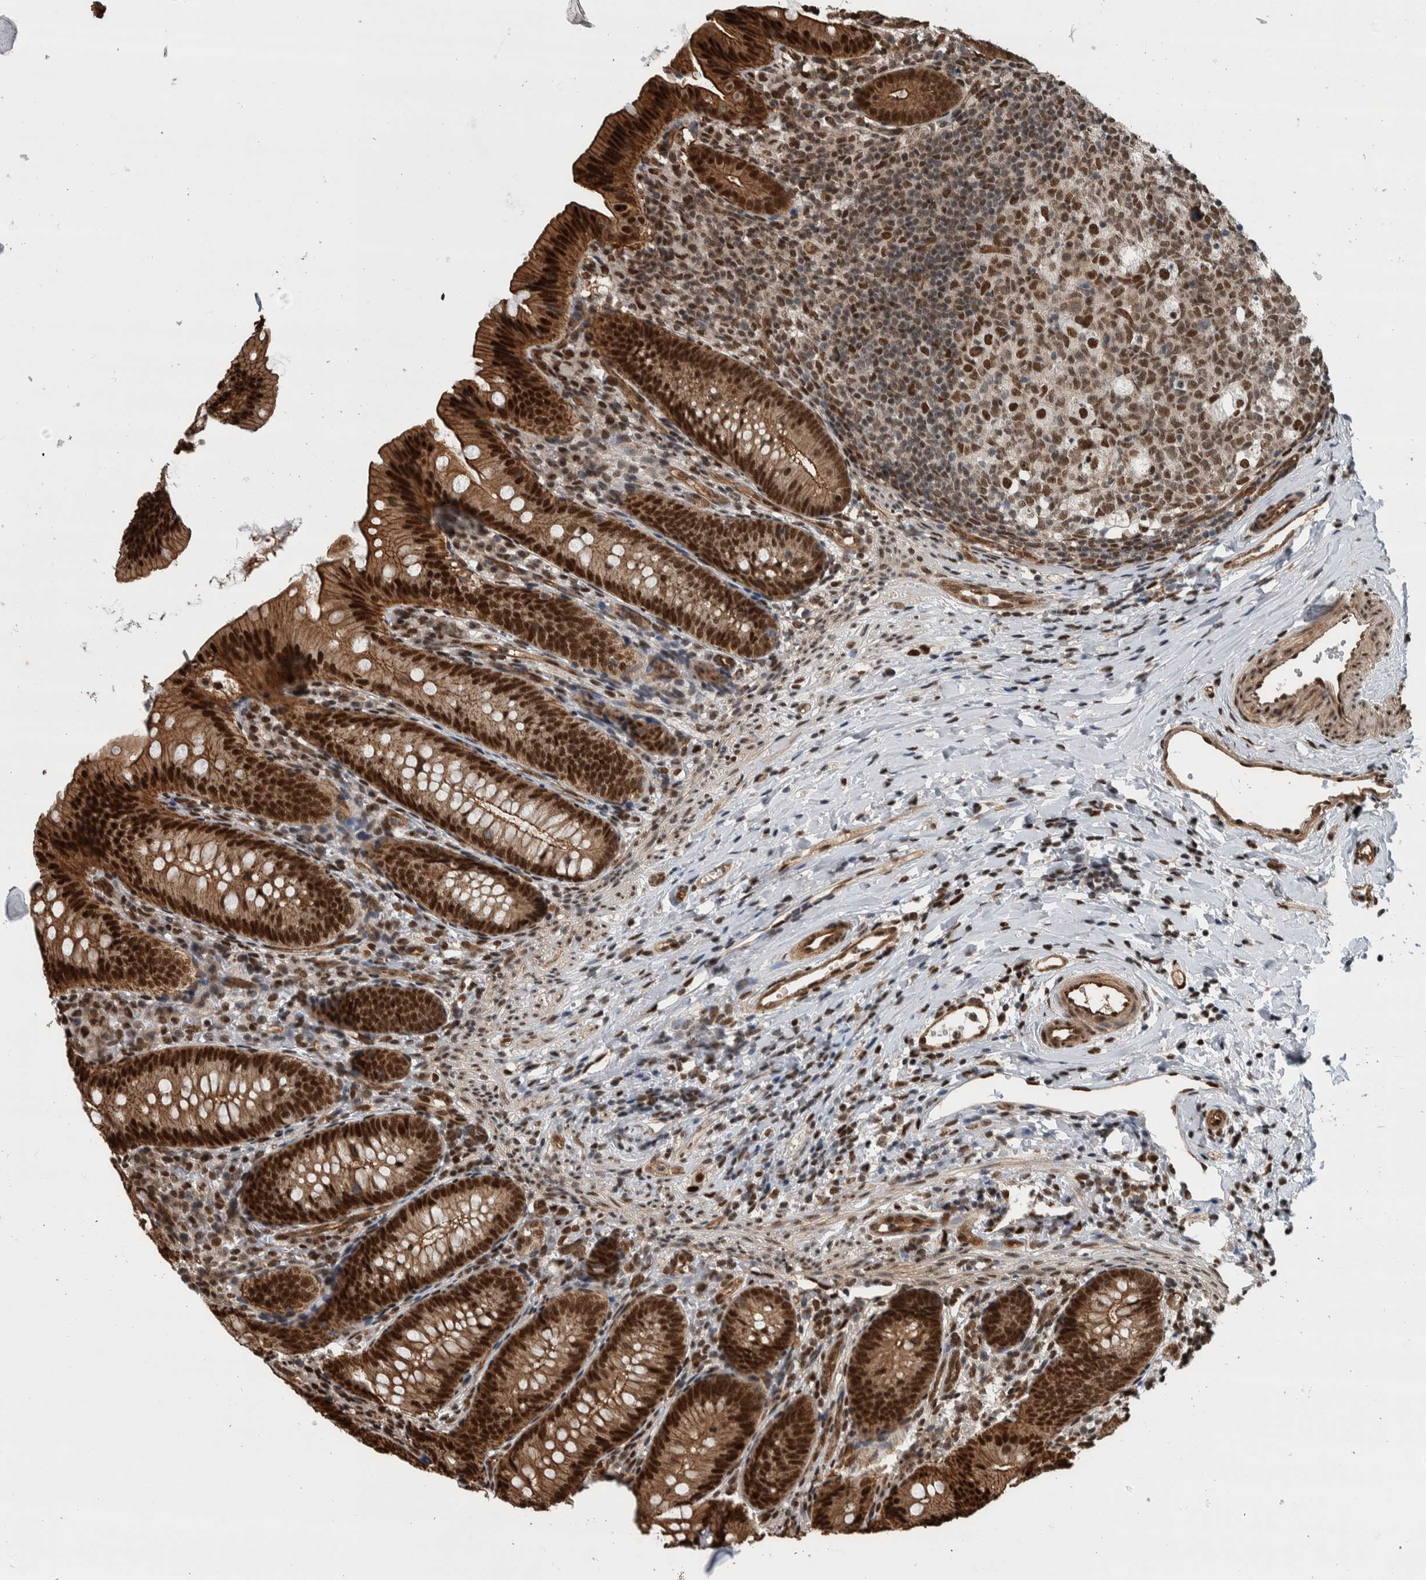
{"staining": {"intensity": "strong", "quantity": ">75%", "location": "cytoplasmic/membranous,nuclear"}, "tissue": "appendix", "cell_type": "Glandular cells", "image_type": "normal", "snomed": [{"axis": "morphology", "description": "Normal tissue, NOS"}, {"axis": "topography", "description": "Appendix"}], "caption": "About >75% of glandular cells in benign appendix display strong cytoplasmic/membranous,nuclear protein positivity as visualized by brown immunohistochemical staining.", "gene": "FAM135B", "patient": {"sex": "male", "age": 1}}